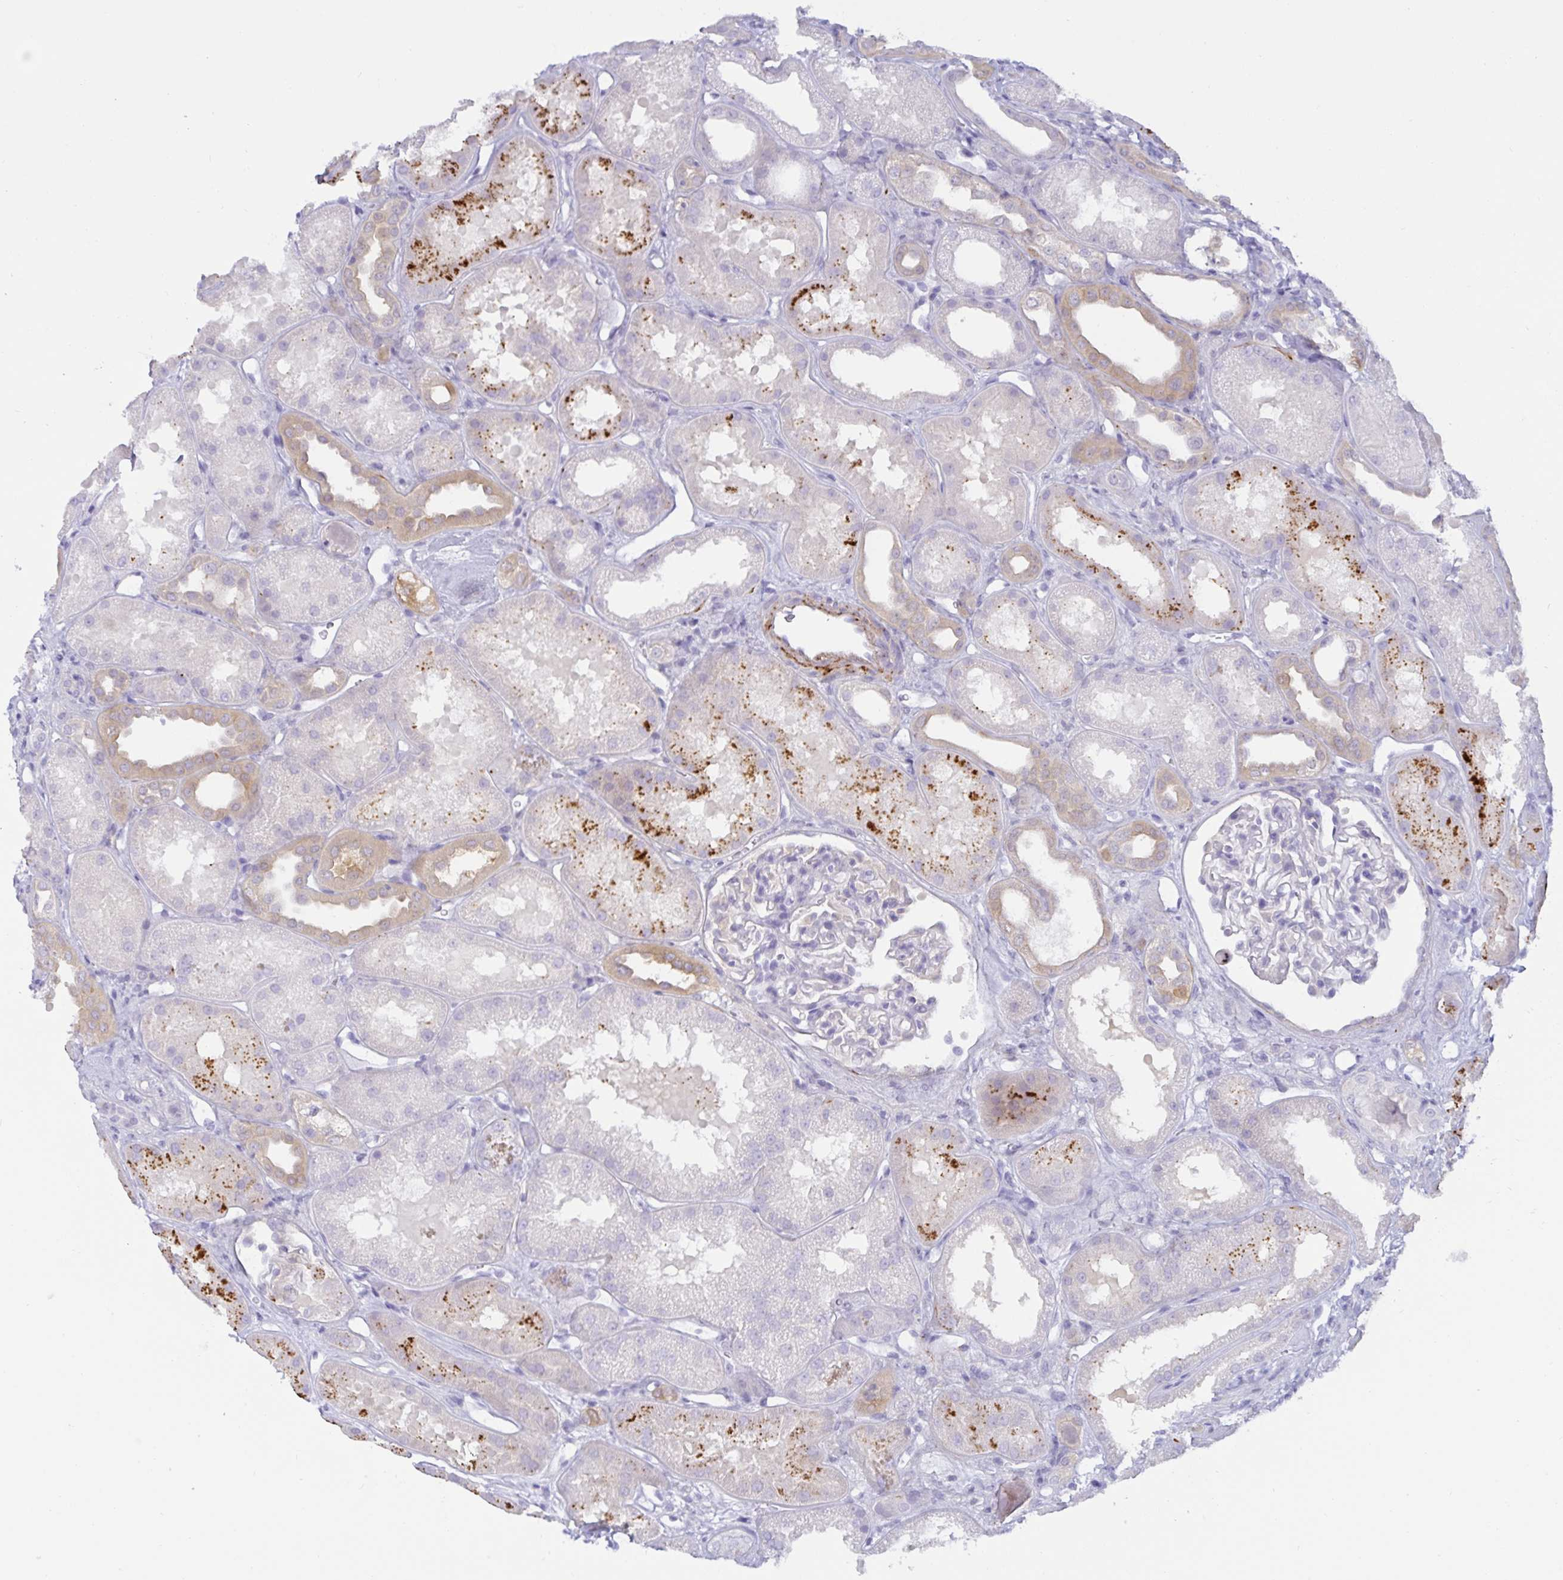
{"staining": {"intensity": "negative", "quantity": "none", "location": "none"}, "tissue": "kidney", "cell_type": "Cells in glomeruli", "image_type": "normal", "snomed": [{"axis": "morphology", "description": "Normal tissue, NOS"}, {"axis": "topography", "description": "Kidney"}], "caption": "High power microscopy photomicrograph of an IHC photomicrograph of unremarkable kidney, revealing no significant expression in cells in glomeruli. Brightfield microscopy of immunohistochemistry (IHC) stained with DAB (3,3'-diaminobenzidine) (brown) and hematoxylin (blue), captured at high magnification.", "gene": "MON2", "patient": {"sex": "male", "age": 61}}